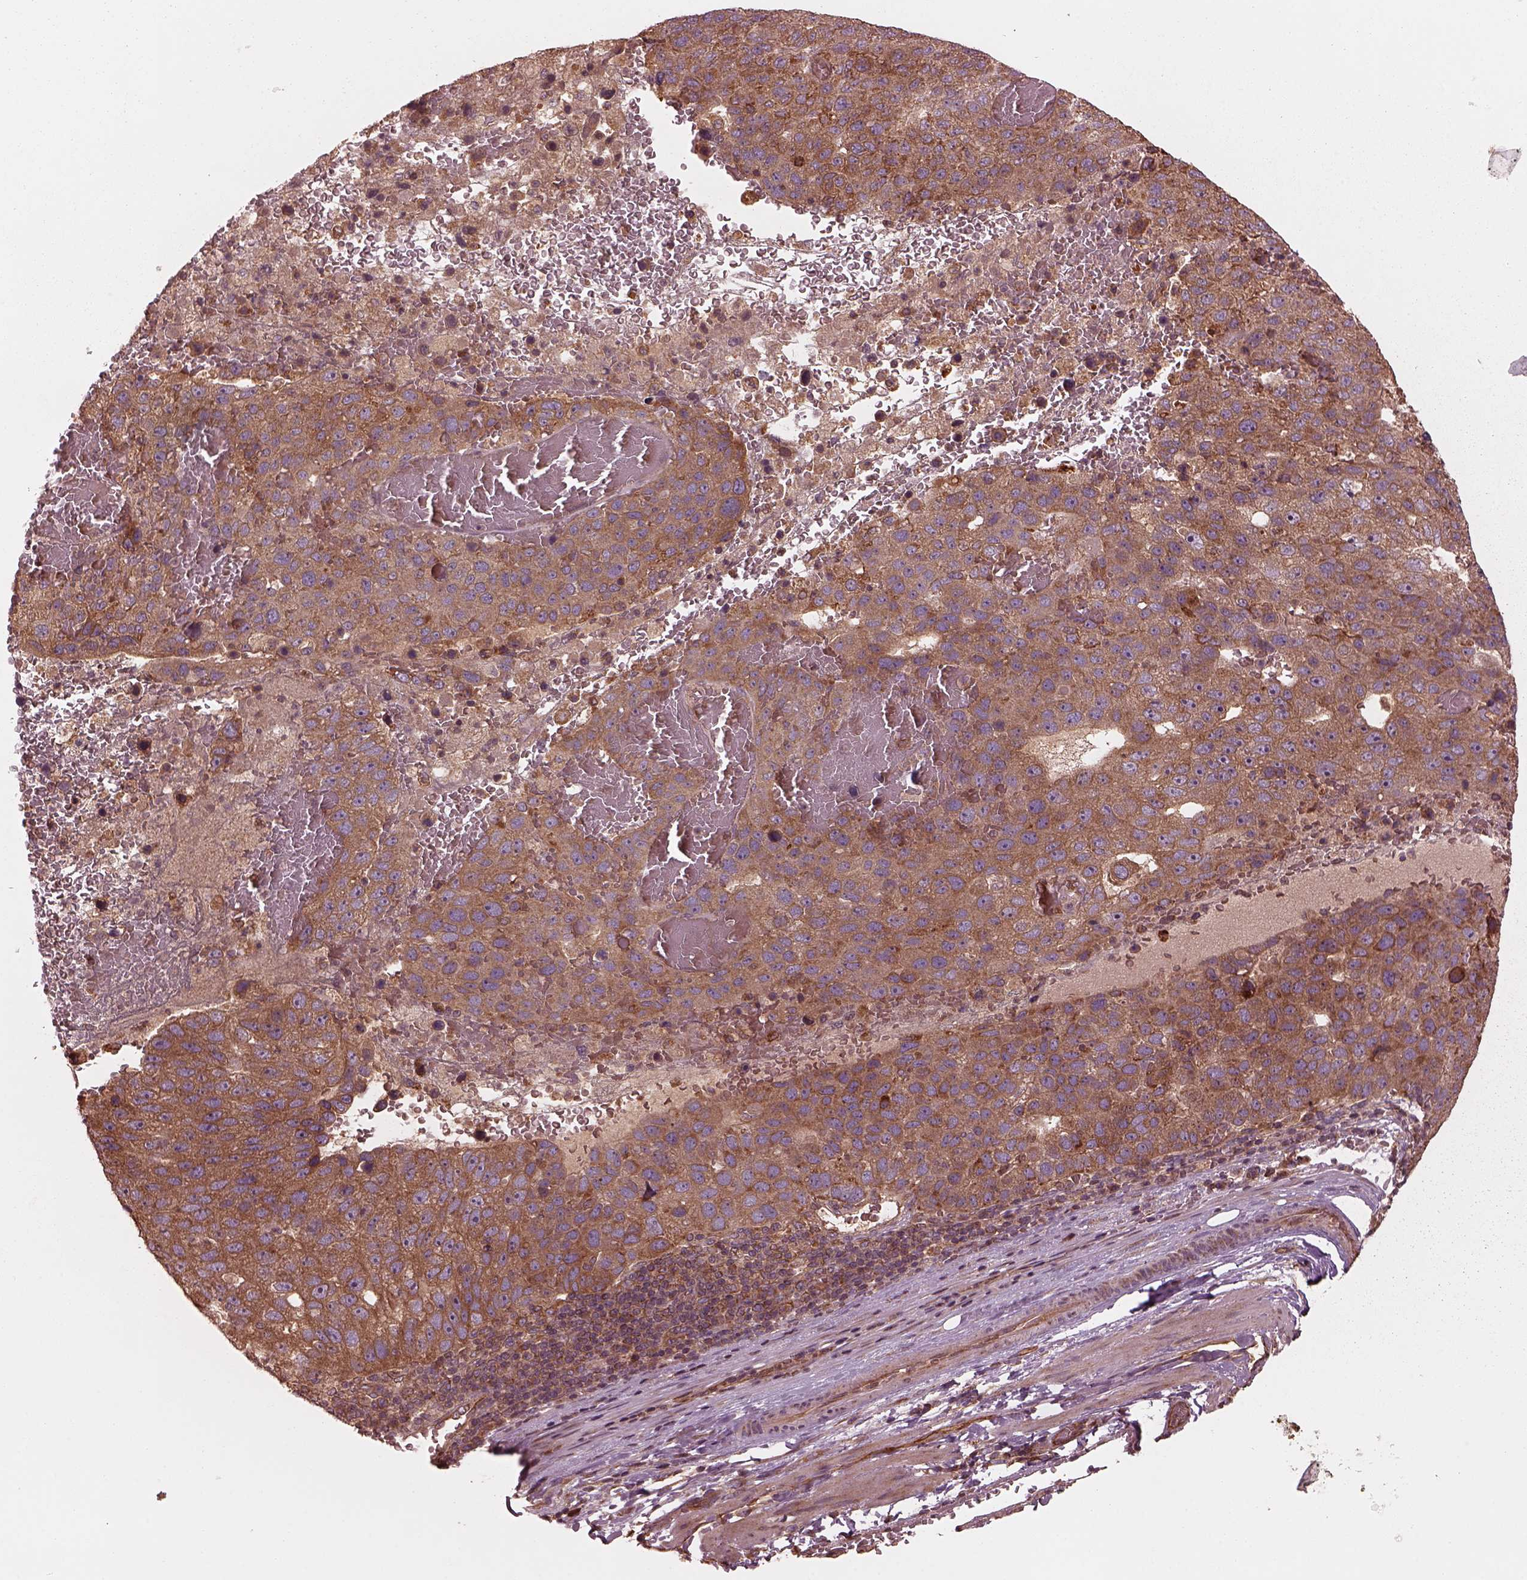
{"staining": {"intensity": "moderate", "quantity": ">75%", "location": "cytoplasmic/membranous"}, "tissue": "pancreatic cancer", "cell_type": "Tumor cells", "image_type": "cancer", "snomed": [{"axis": "morphology", "description": "Adenocarcinoma, NOS"}, {"axis": "topography", "description": "Pancreas"}], "caption": "Protein expression analysis of human adenocarcinoma (pancreatic) reveals moderate cytoplasmic/membranous expression in about >75% of tumor cells.", "gene": "PIK3R2", "patient": {"sex": "female", "age": 61}}